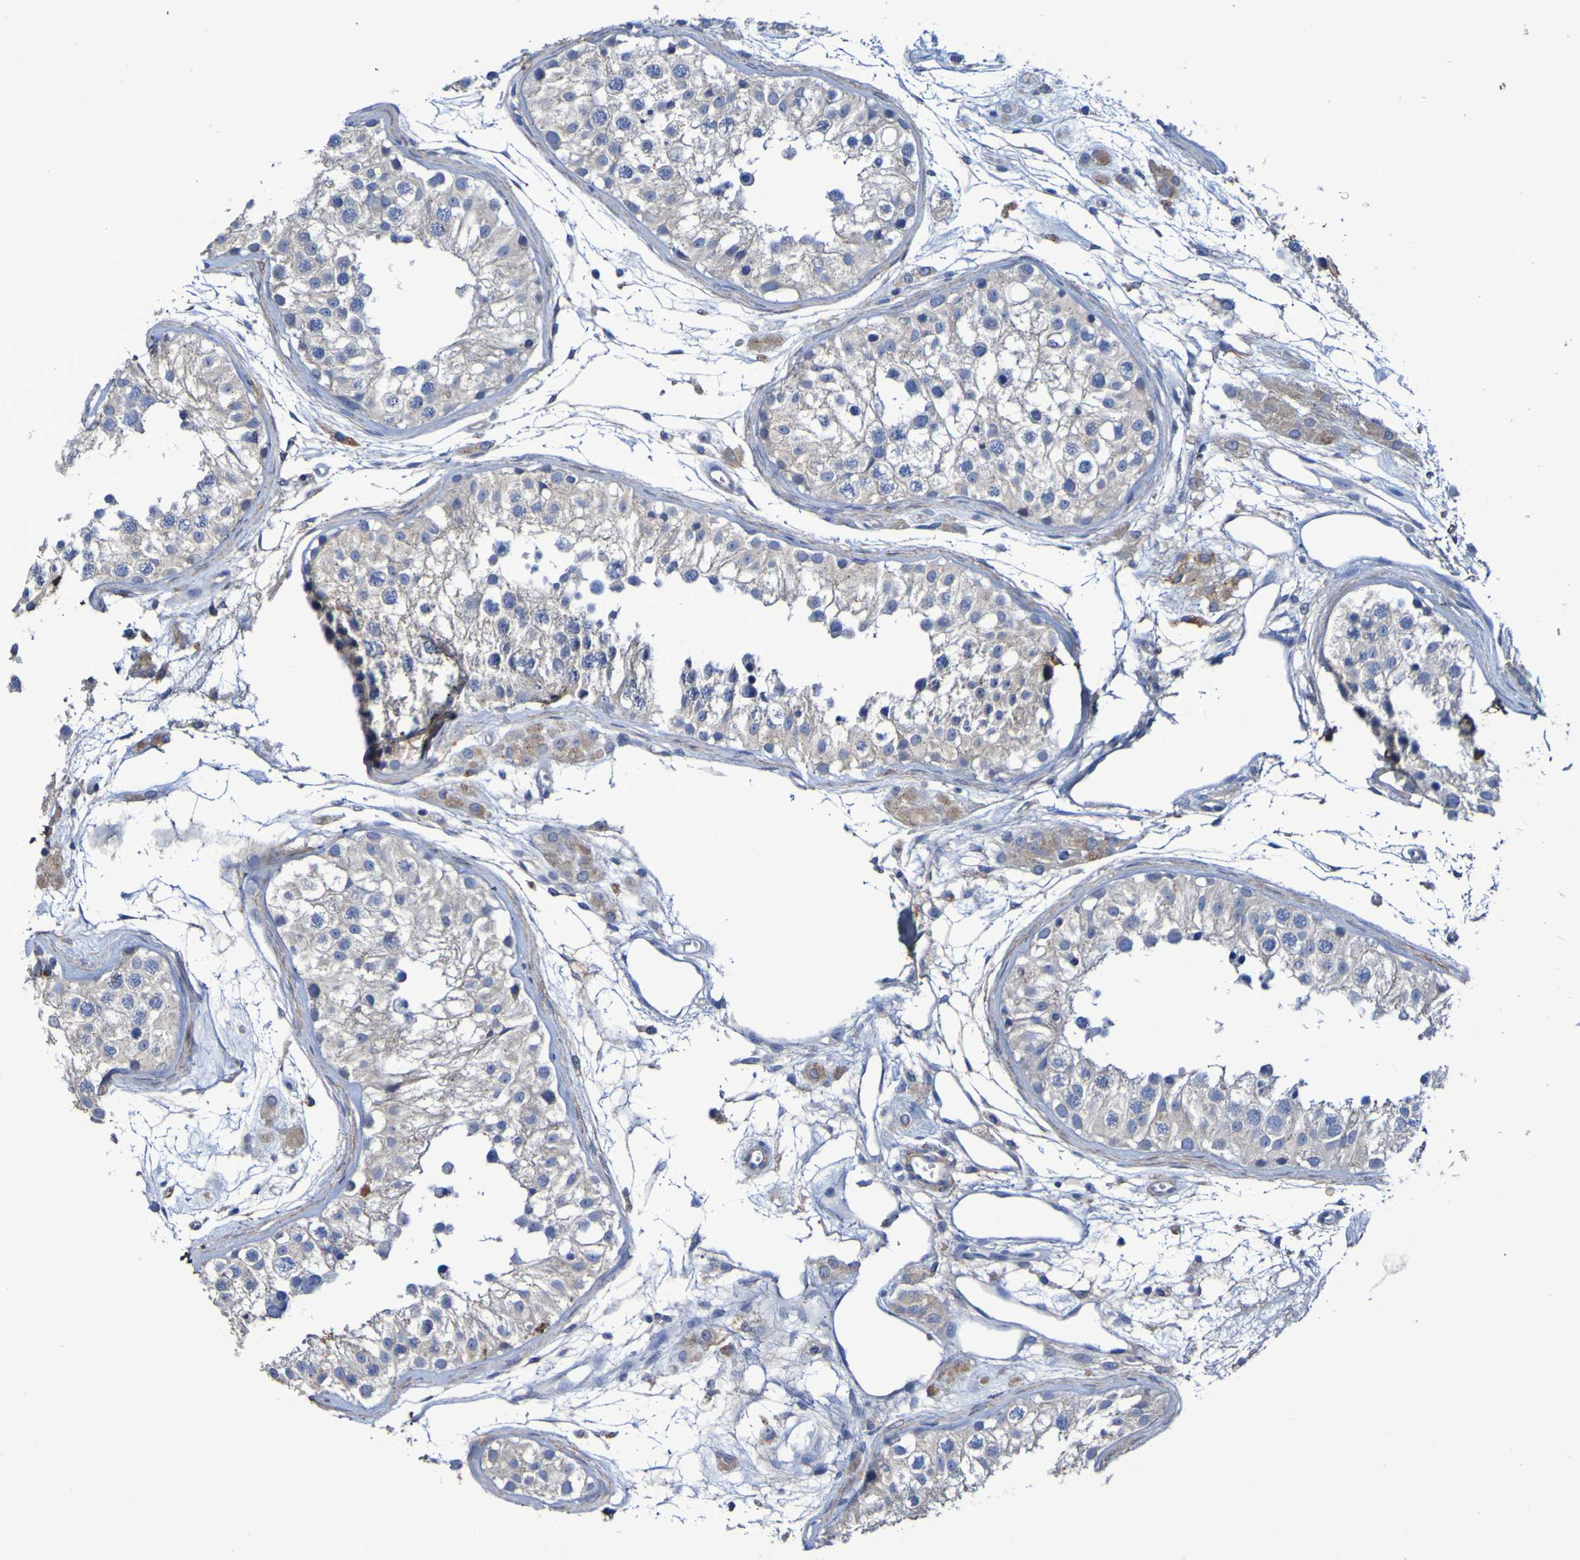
{"staining": {"intensity": "weak", "quantity": "25%-75%", "location": "cytoplasmic/membranous"}, "tissue": "testis", "cell_type": "Cells in seminiferous ducts", "image_type": "normal", "snomed": [{"axis": "morphology", "description": "Normal tissue, NOS"}, {"axis": "morphology", "description": "Adenocarcinoma, metastatic, NOS"}, {"axis": "topography", "description": "Testis"}], "caption": "Cells in seminiferous ducts demonstrate low levels of weak cytoplasmic/membranous positivity in about 25%-75% of cells in unremarkable human testis.", "gene": "SRPRB", "patient": {"sex": "male", "age": 26}}